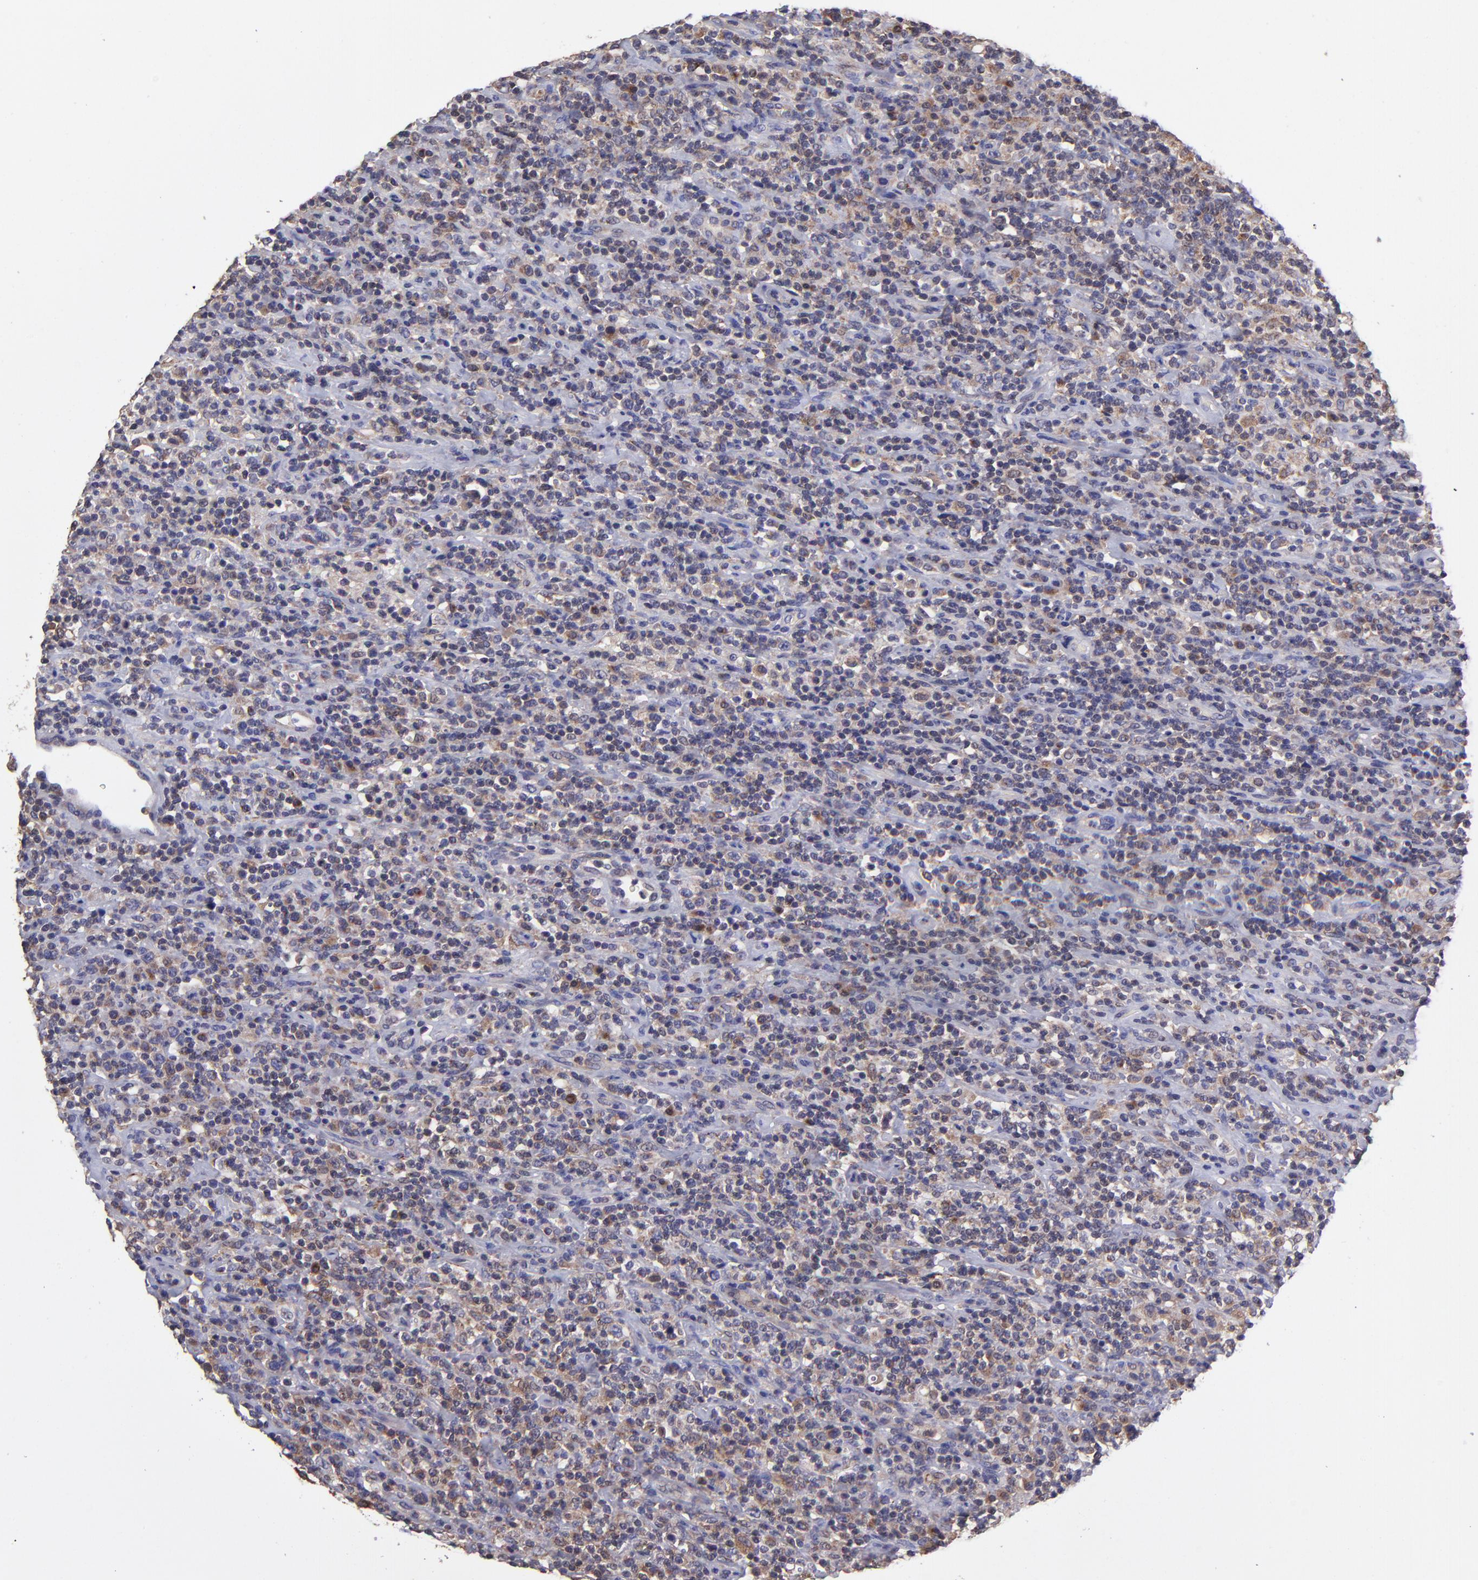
{"staining": {"intensity": "weak", "quantity": "25%-75%", "location": "cytoplasmic/membranous"}, "tissue": "lymphoma", "cell_type": "Tumor cells", "image_type": "cancer", "snomed": [{"axis": "morphology", "description": "Hodgkin's disease, NOS"}, {"axis": "topography", "description": "Lymph node"}], "caption": "A low amount of weak cytoplasmic/membranous staining is present in approximately 25%-75% of tumor cells in lymphoma tissue.", "gene": "NSF", "patient": {"sex": "male", "age": 65}}